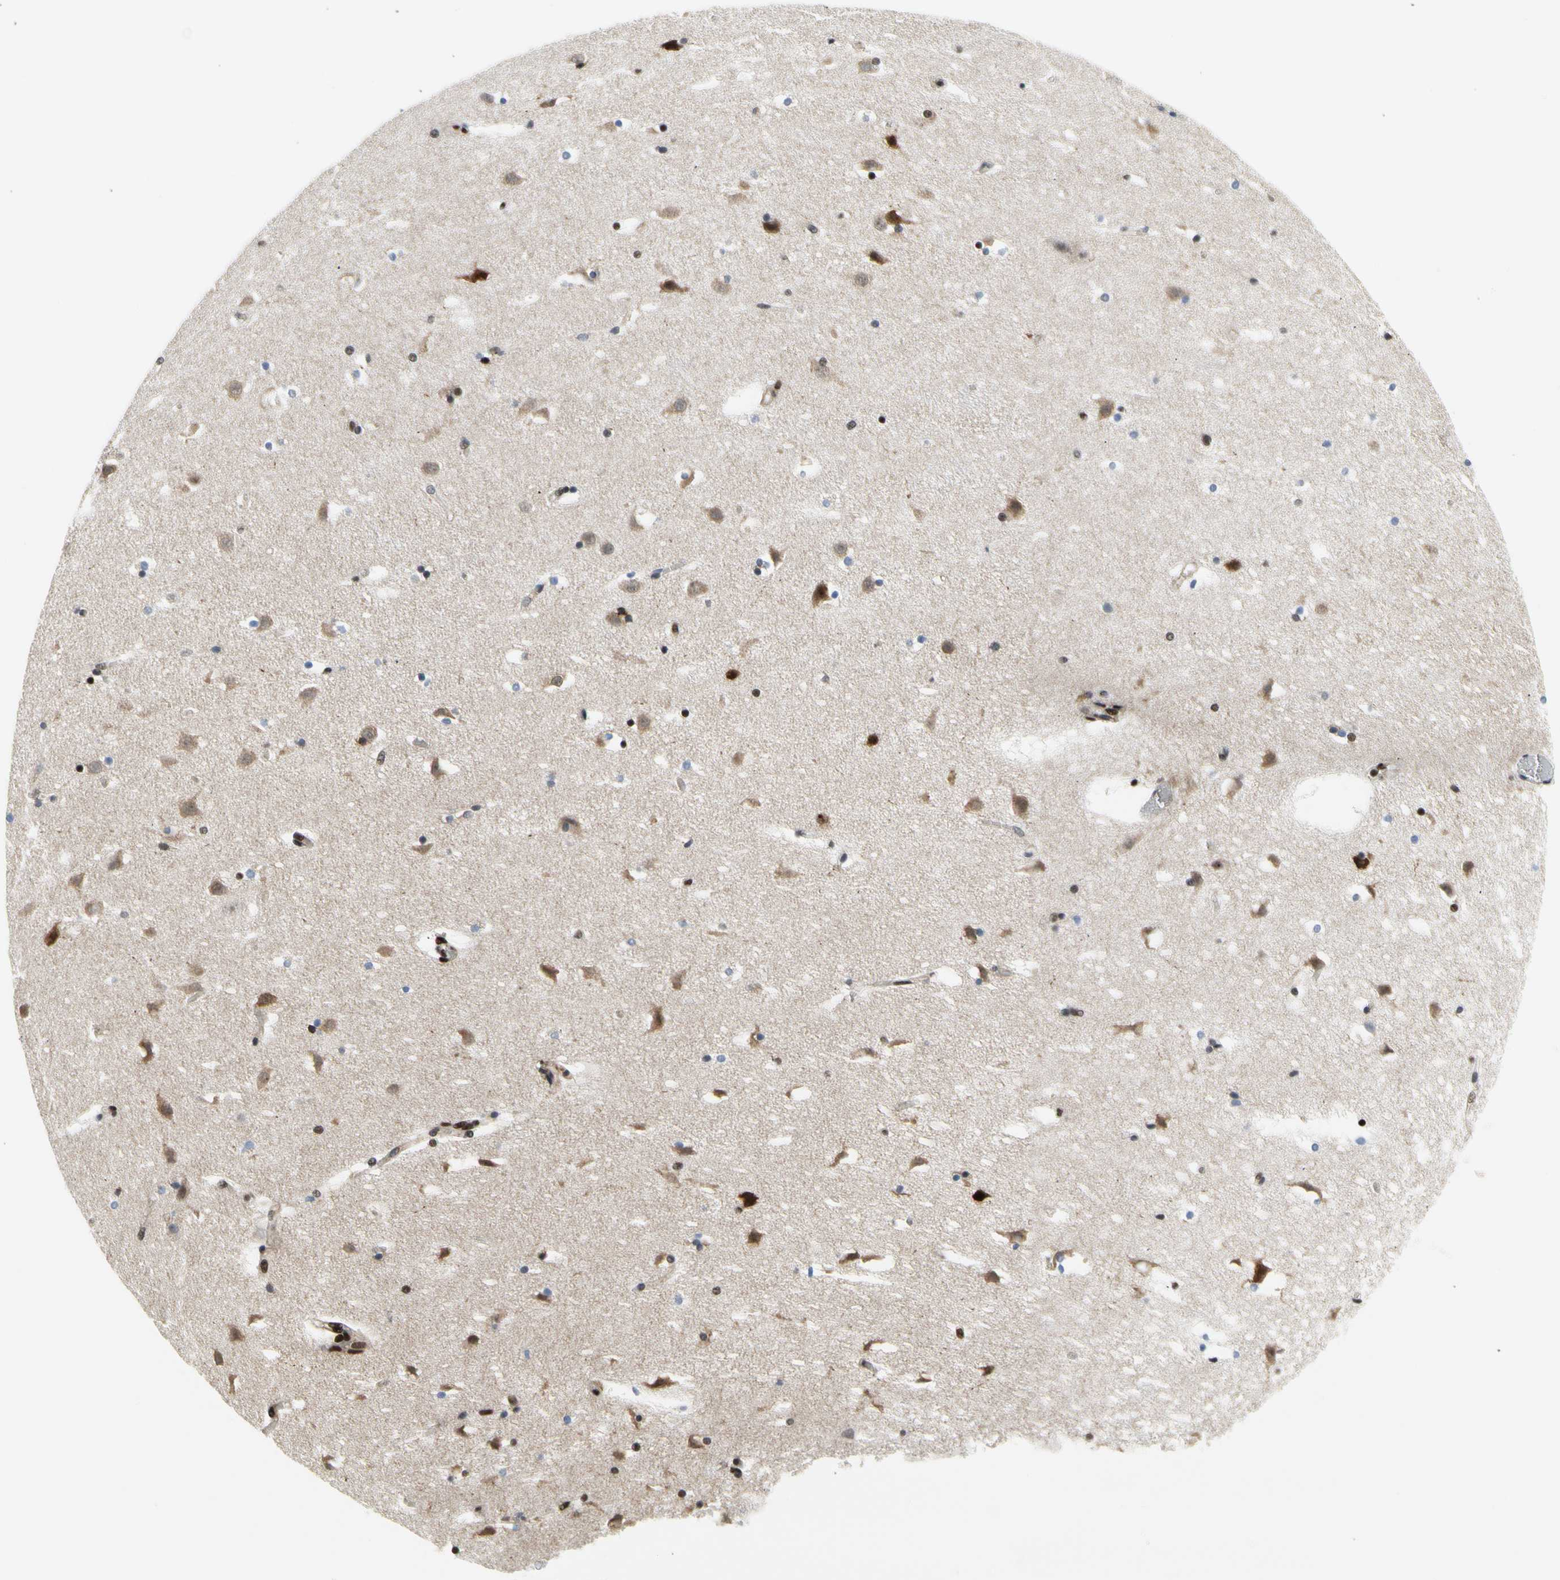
{"staining": {"intensity": "strong", "quantity": ">75%", "location": "nuclear"}, "tissue": "caudate", "cell_type": "Glial cells", "image_type": "normal", "snomed": [{"axis": "morphology", "description": "Normal tissue, NOS"}, {"axis": "topography", "description": "Lateral ventricle wall"}], "caption": "DAB immunohistochemical staining of normal caudate shows strong nuclear protein staining in approximately >75% of glial cells.", "gene": "SRSF11", "patient": {"sex": "male", "age": 45}}